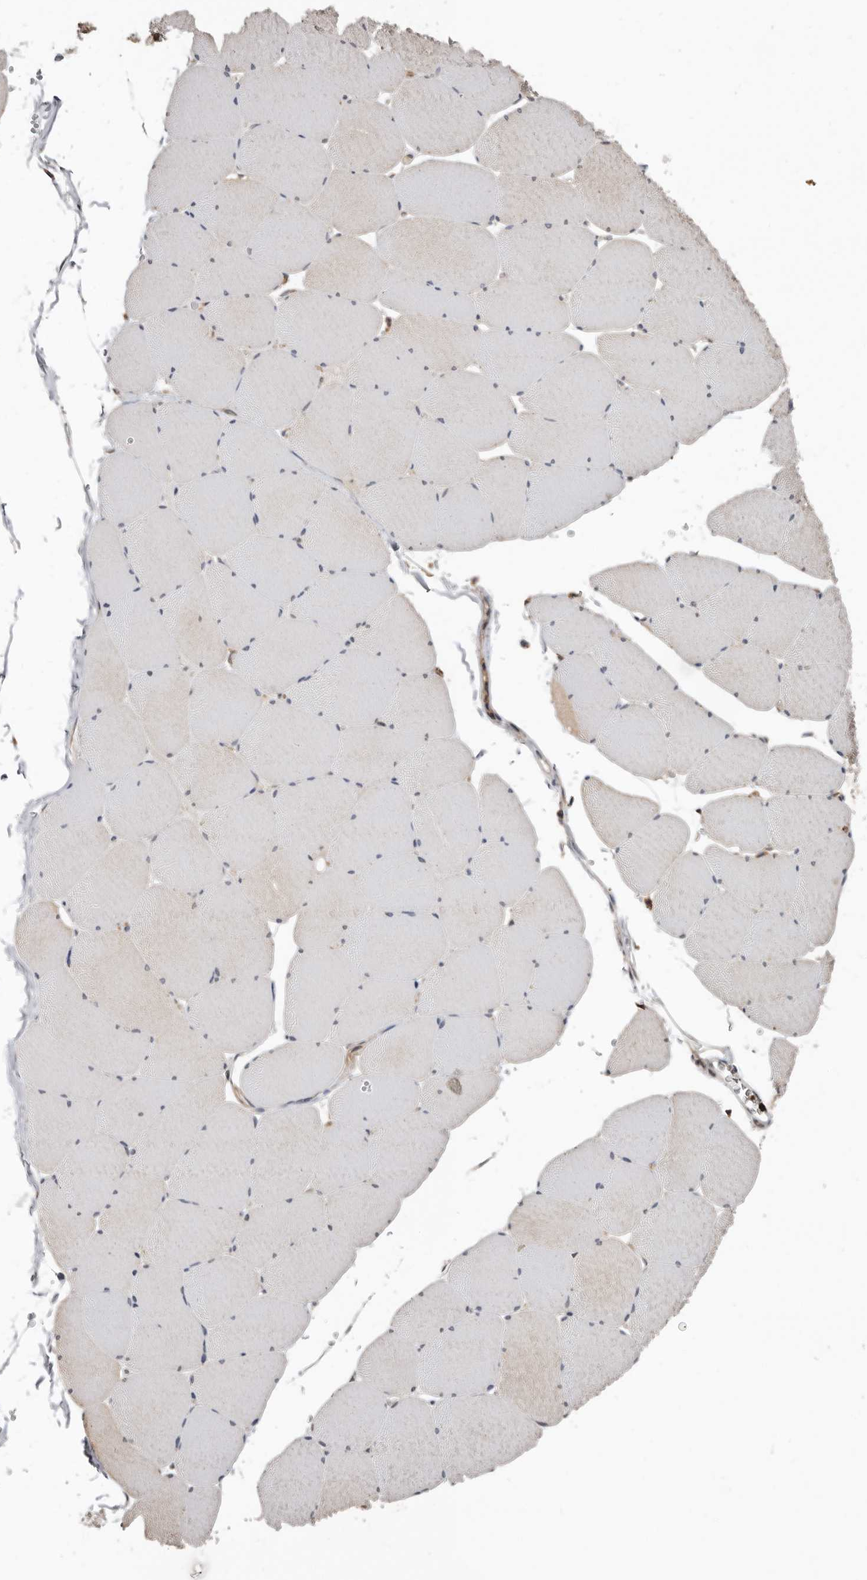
{"staining": {"intensity": "weak", "quantity": "<25%", "location": "cytoplasmic/membranous"}, "tissue": "skeletal muscle", "cell_type": "Myocytes", "image_type": "normal", "snomed": [{"axis": "morphology", "description": "Normal tissue, NOS"}, {"axis": "topography", "description": "Skeletal muscle"}, {"axis": "topography", "description": "Head-Neck"}], "caption": "Protein analysis of normal skeletal muscle exhibits no significant expression in myocytes. (DAB immunohistochemistry (IHC), high magnification).", "gene": "MRPL18", "patient": {"sex": "male", "age": 66}}